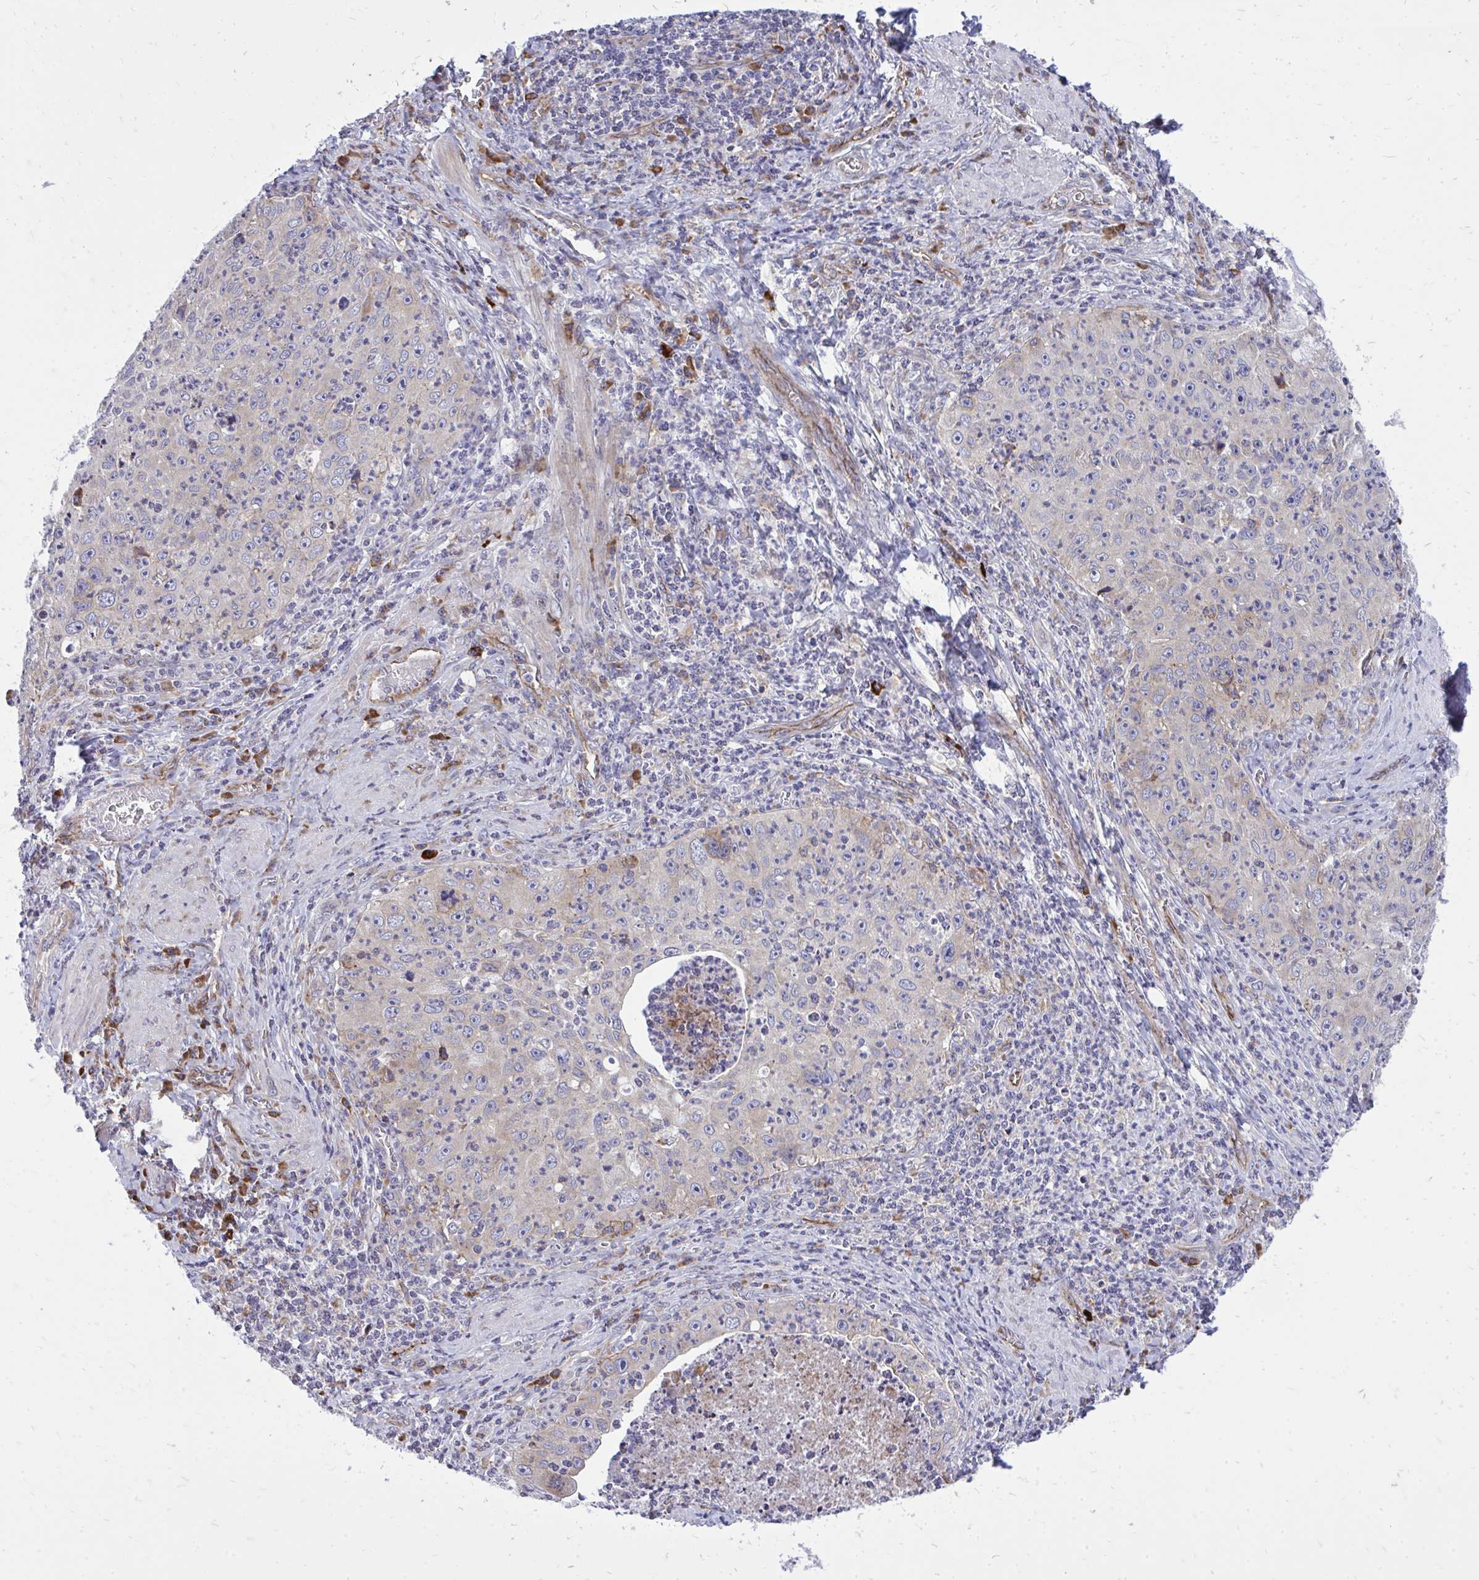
{"staining": {"intensity": "moderate", "quantity": "<25%", "location": "cytoplasmic/membranous"}, "tissue": "cervical cancer", "cell_type": "Tumor cells", "image_type": "cancer", "snomed": [{"axis": "morphology", "description": "Squamous cell carcinoma, NOS"}, {"axis": "topography", "description": "Cervix"}], "caption": "Cervical cancer tissue displays moderate cytoplasmic/membranous staining in approximately <25% of tumor cells", "gene": "METTL9", "patient": {"sex": "female", "age": 30}}